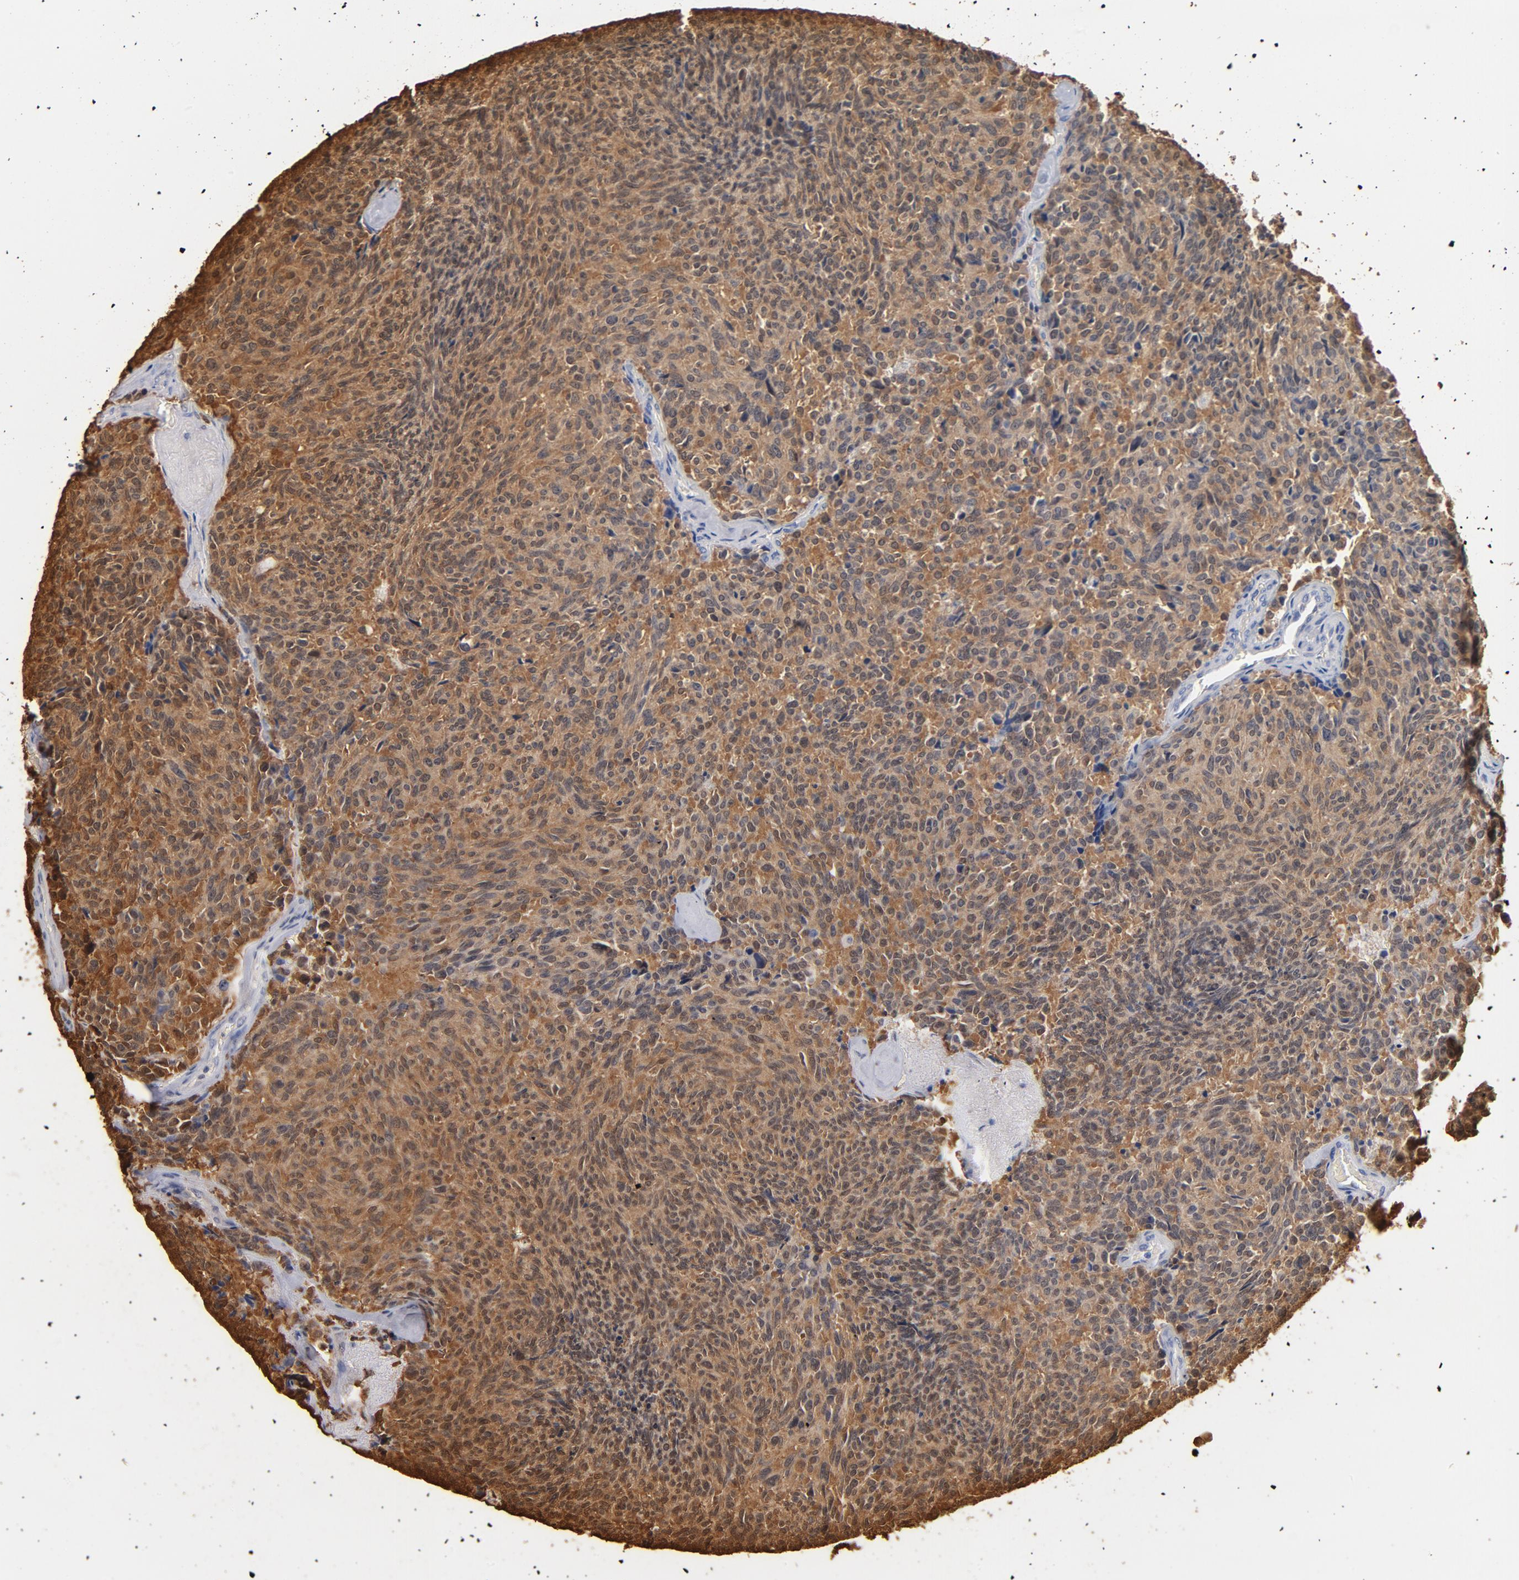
{"staining": {"intensity": "strong", "quantity": ">75%", "location": "cytoplasmic/membranous"}, "tissue": "carcinoid", "cell_type": "Tumor cells", "image_type": "cancer", "snomed": [{"axis": "morphology", "description": "Carcinoid, malignant, NOS"}, {"axis": "topography", "description": "Pancreas"}], "caption": "Strong cytoplasmic/membranous staining for a protein is present in approximately >75% of tumor cells of carcinoid using immunohistochemistry (IHC).", "gene": "MIF", "patient": {"sex": "female", "age": 54}}